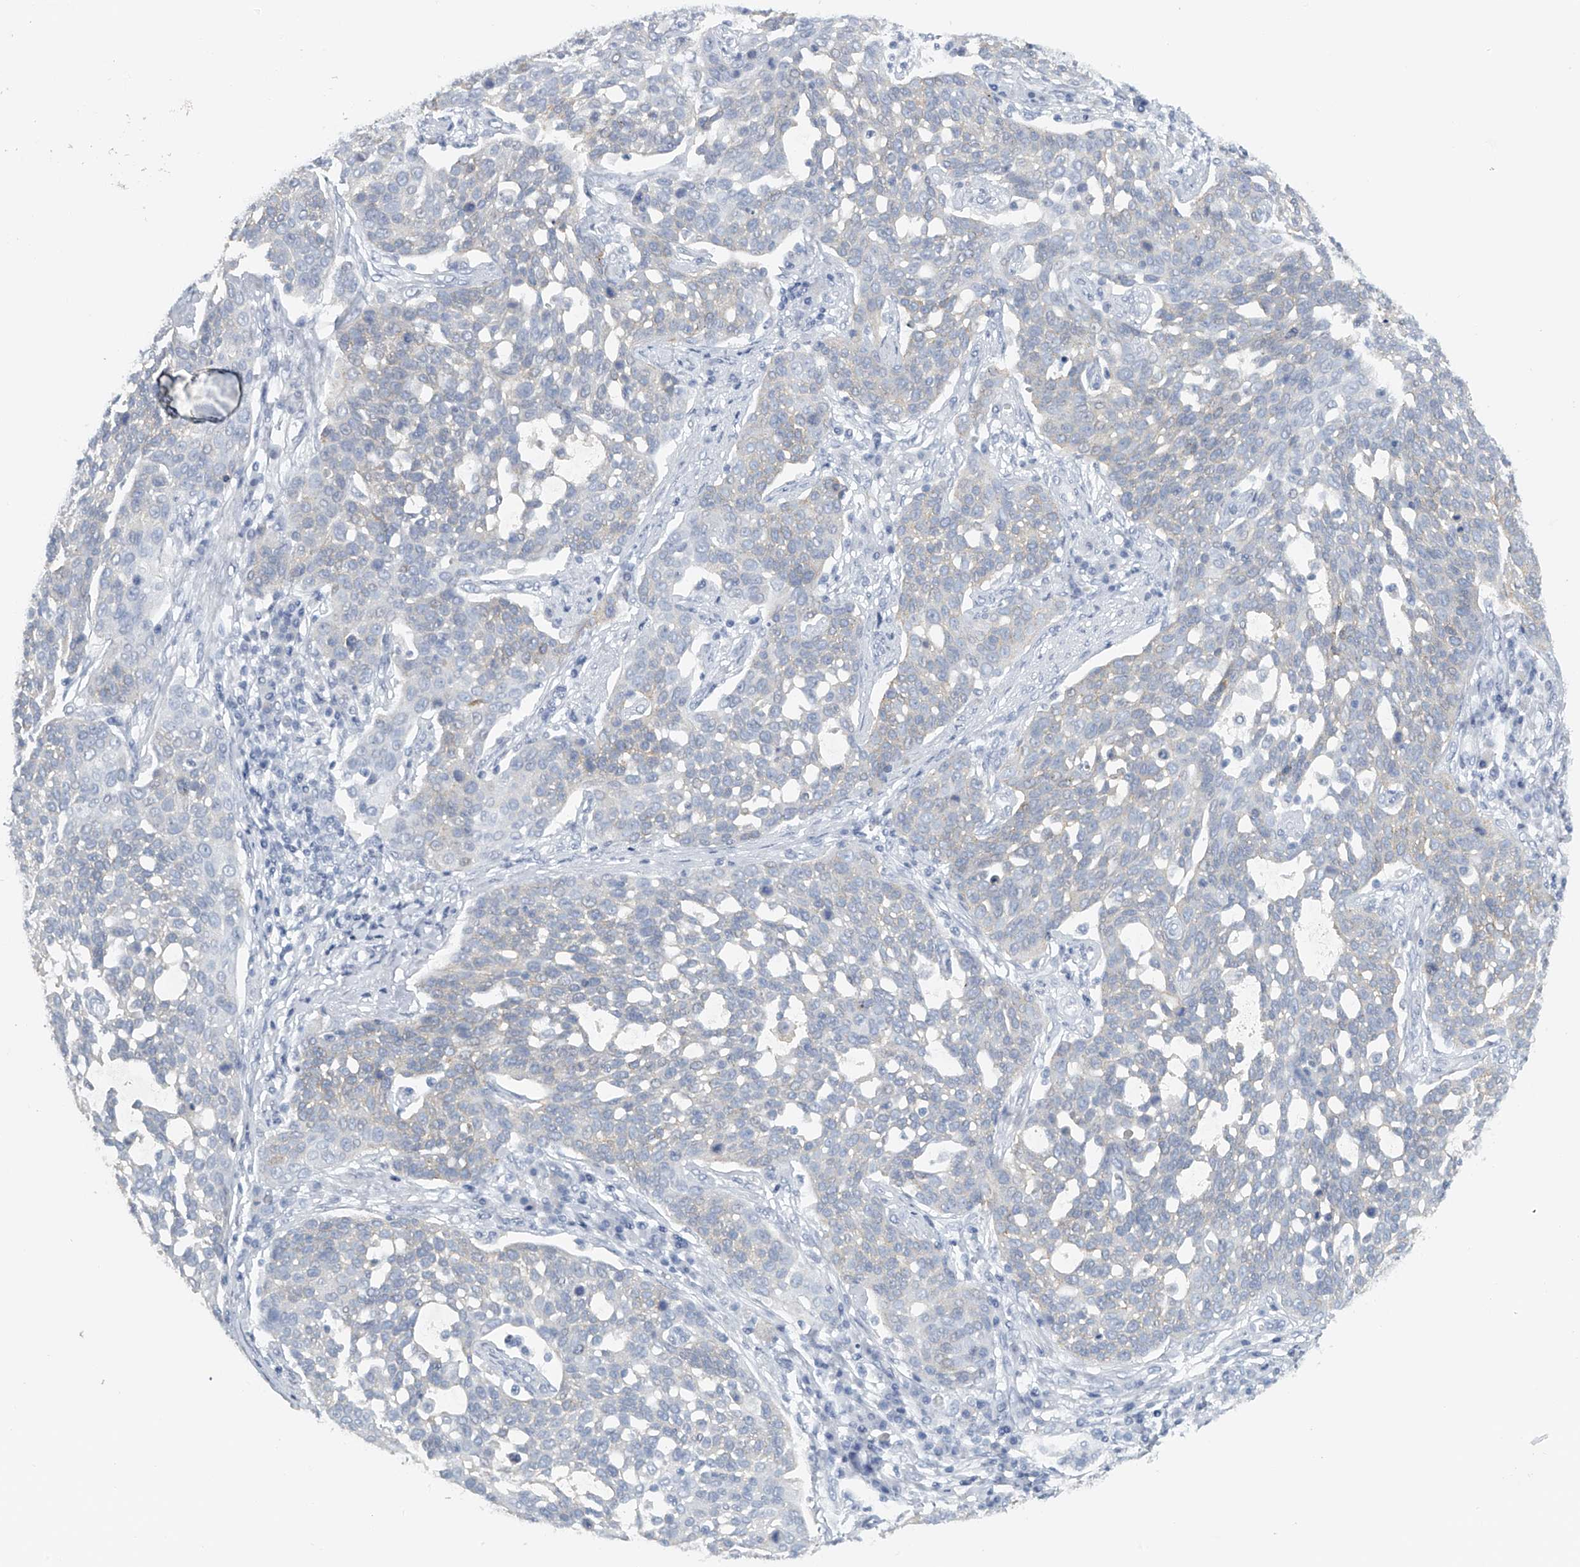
{"staining": {"intensity": "negative", "quantity": "none", "location": "none"}, "tissue": "cervical cancer", "cell_type": "Tumor cells", "image_type": "cancer", "snomed": [{"axis": "morphology", "description": "Squamous cell carcinoma, NOS"}, {"axis": "topography", "description": "Cervix"}], "caption": "Cervical cancer was stained to show a protein in brown. There is no significant staining in tumor cells.", "gene": "FAT2", "patient": {"sex": "female", "age": 34}}